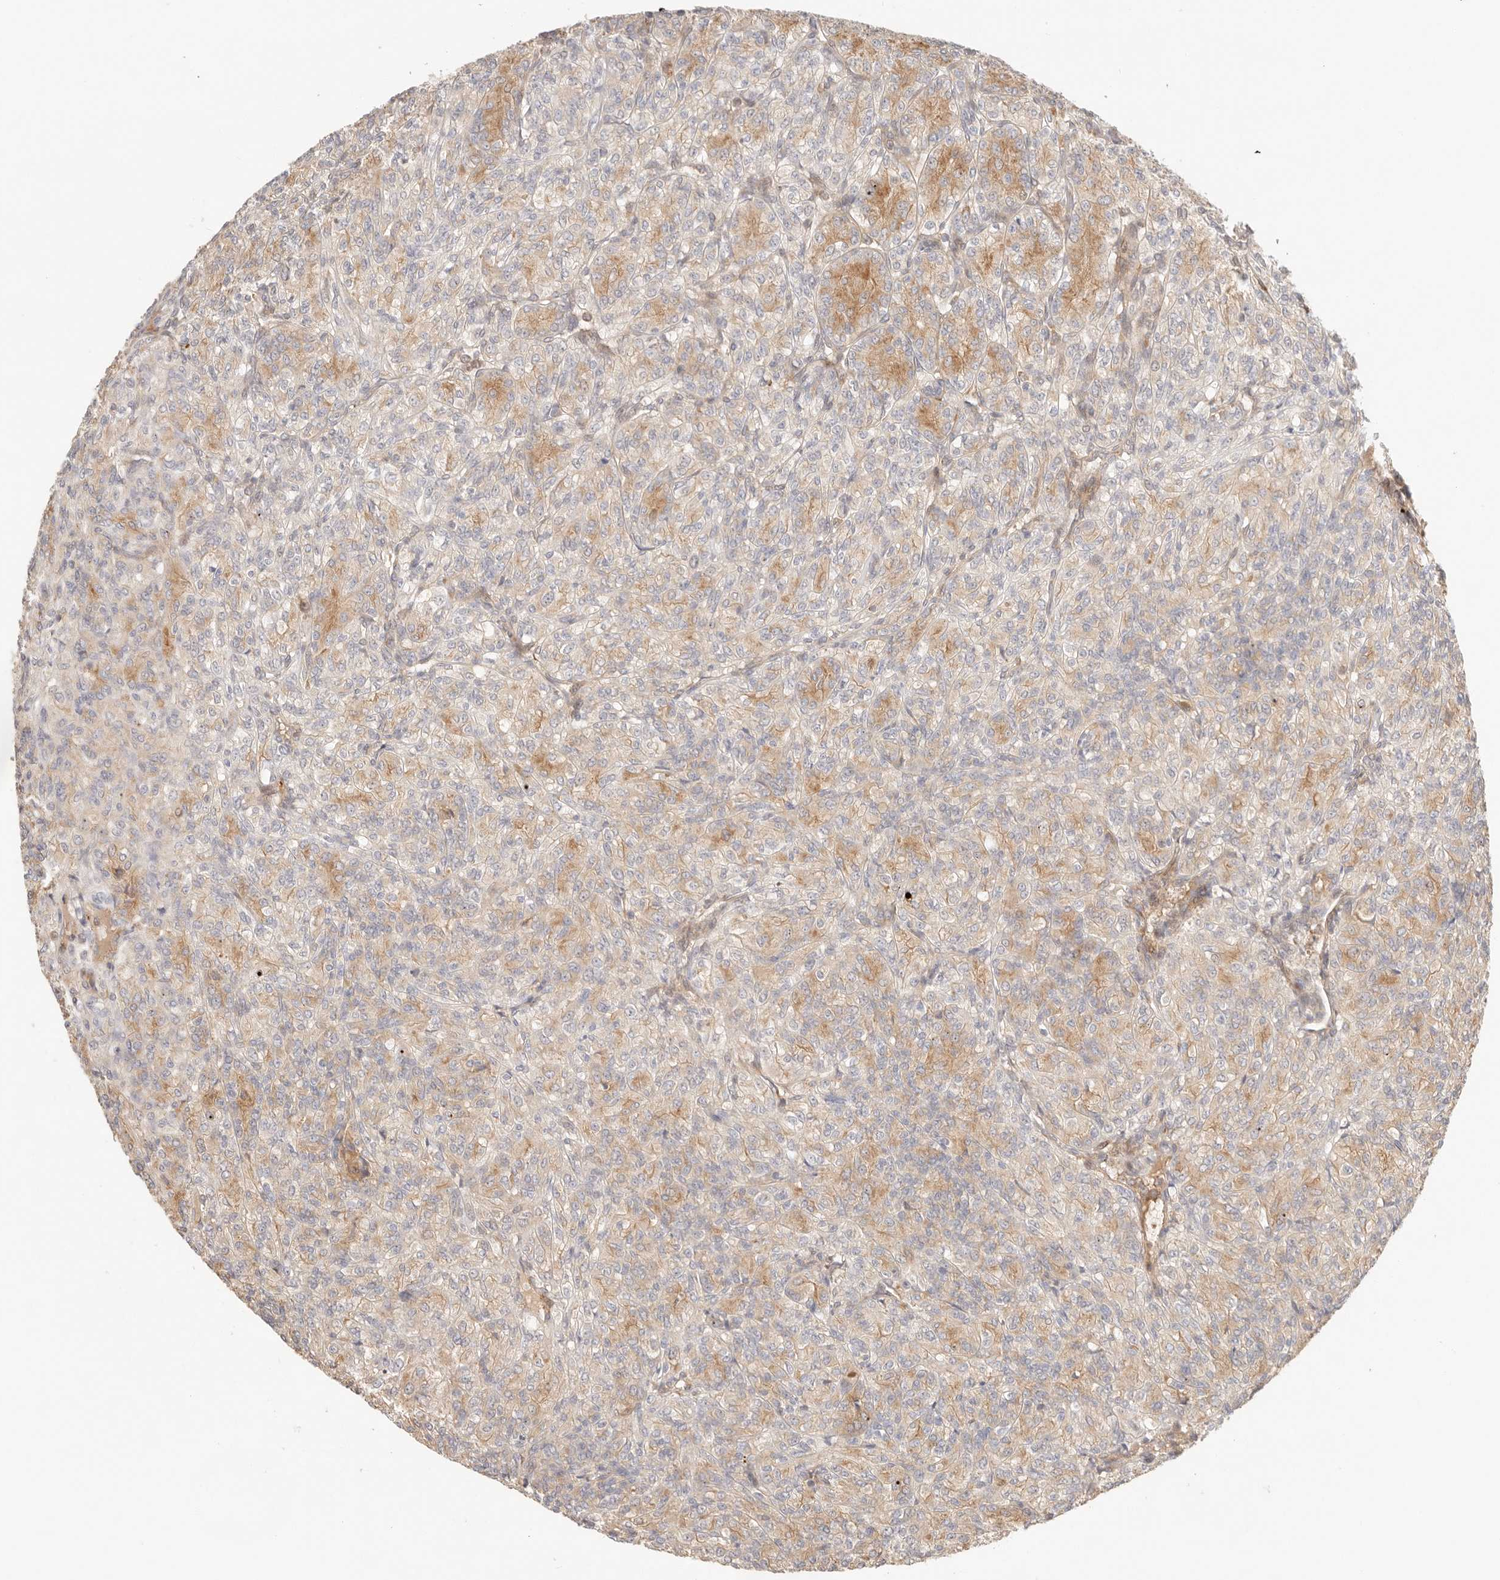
{"staining": {"intensity": "moderate", "quantity": "<25%", "location": "cytoplasmic/membranous"}, "tissue": "renal cancer", "cell_type": "Tumor cells", "image_type": "cancer", "snomed": [{"axis": "morphology", "description": "Adenocarcinoma, NOS"}, {"axis": "topography", "description": "Kidney"}], "caption": "Renal adenocarcinoma was stained to show a protein in brown. There is low levels of moderate cytoplasmic/membranous expression in approximately <25% of tumor cells.", "gene": "IL1R2", "patient": {"sex": "male", "age": 77}}